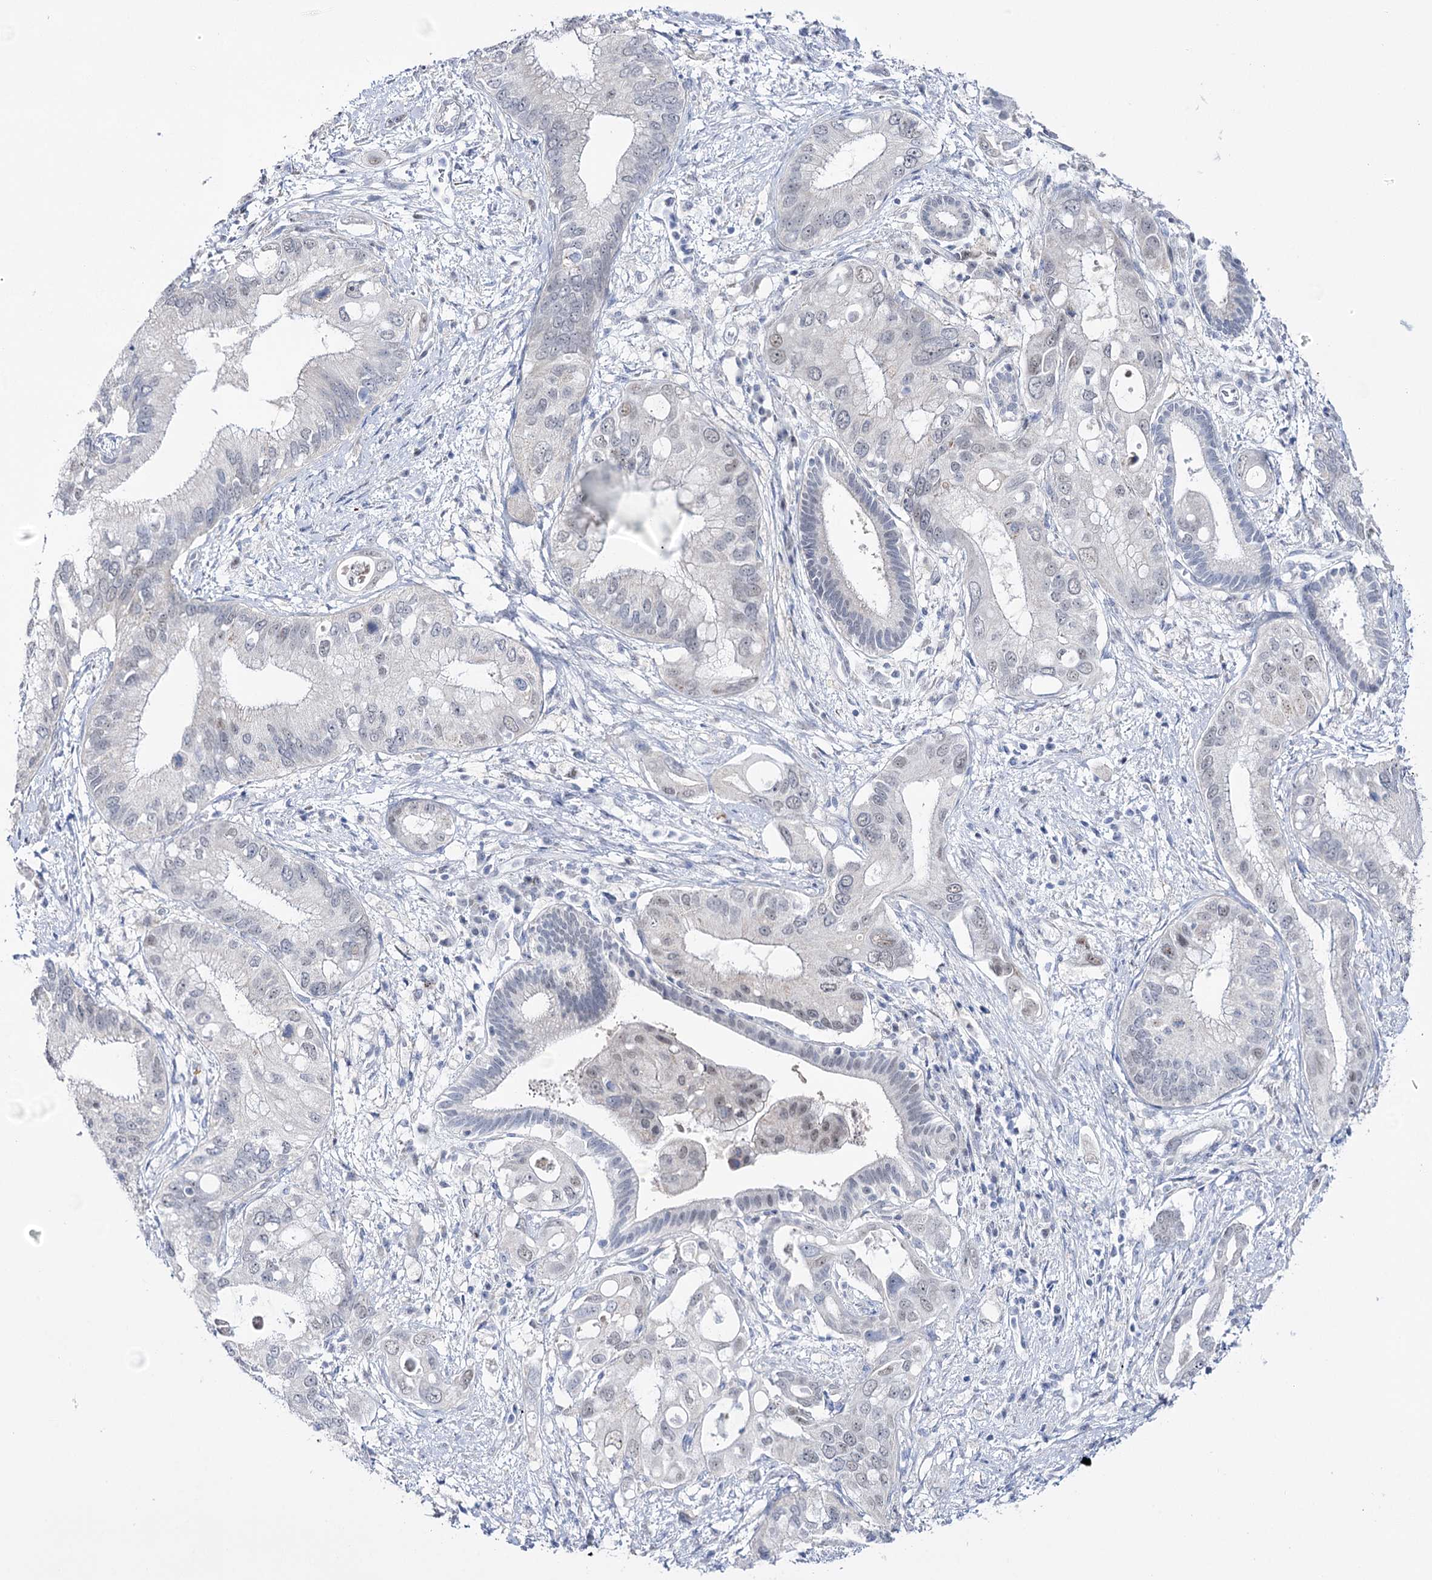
{"staining": {"intensity": "negative", "quantity": "none", "location": "none"}, "tissue": "pancreatic cancer", "cell_type": "Tumor cells", "image_type": "cancer", "snomed": [{"axis": "morphology", "description": "Inflammation, NOS"}, {"axis": "morphology", "description": "Adenocarcinoma, NOS"}, {"axis": "topography", "description": "Pancreas"}], "caption": "A high-resolution histopathology image shows immunohistochemistry staining of adenocarcinoma (pancreatic), which shows no significant staining in tumor cells.", "gene": "RBM15B", "patient": {"sex": "female", "age": 56}}